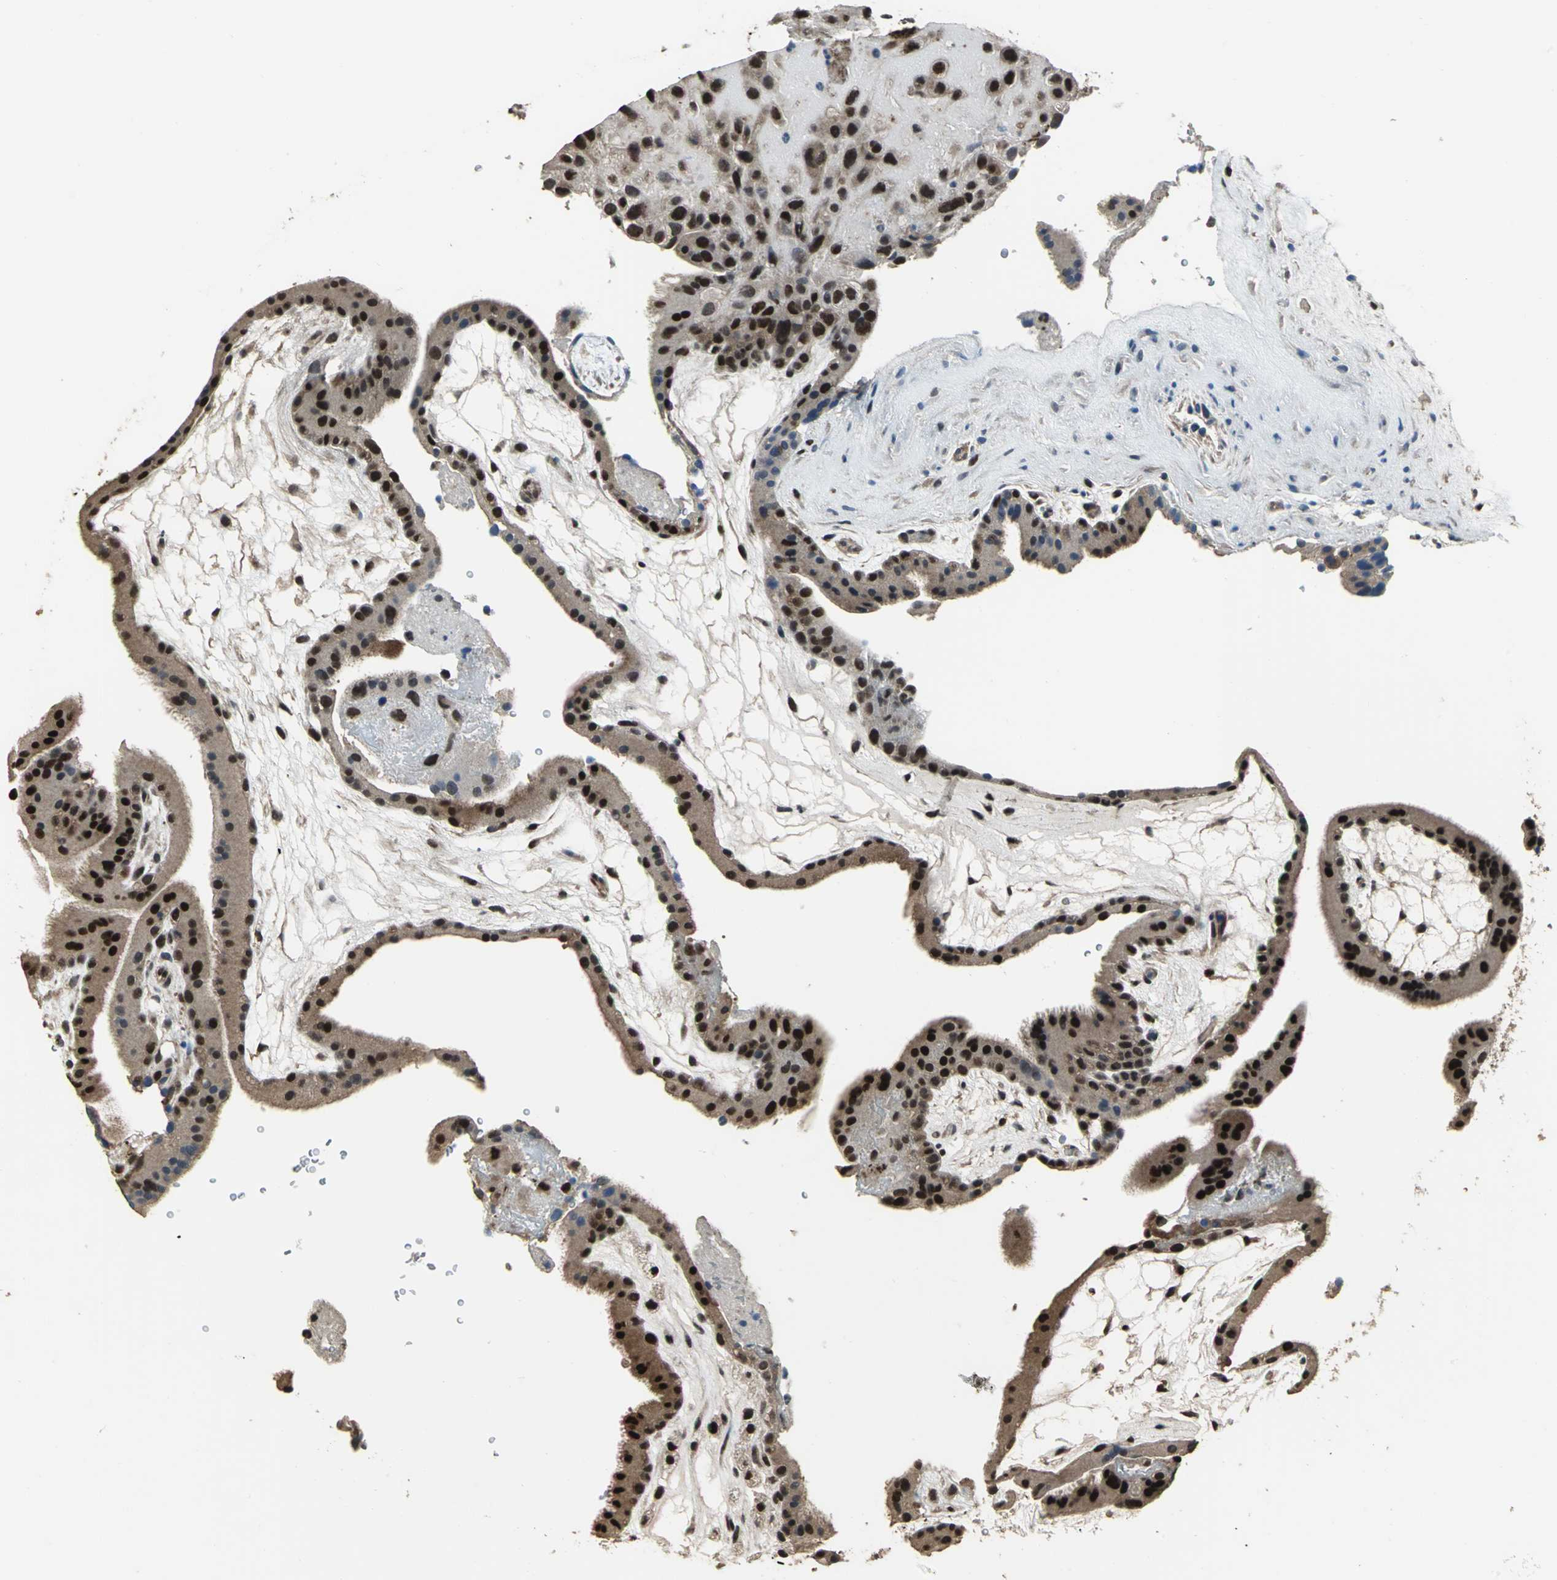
{"staining": {"intensity": "strong", "quantity": ">75%", "location": "nuclear"}, "tissue": "placenta", "cell_type": "Decidual cells", "image_type": "normal", "snomed": [{"axis": "morphology", "description": "Normal tissue, NOS"}, {"axis": "topography", "description": "Placenta"}], "caption": "A histopathology image of placenta stained for a protein shows strong nuclear brown staining in decidual cells.", "gene": "MIS18BP1", "patient": {"sex": "female", "age": 19}}